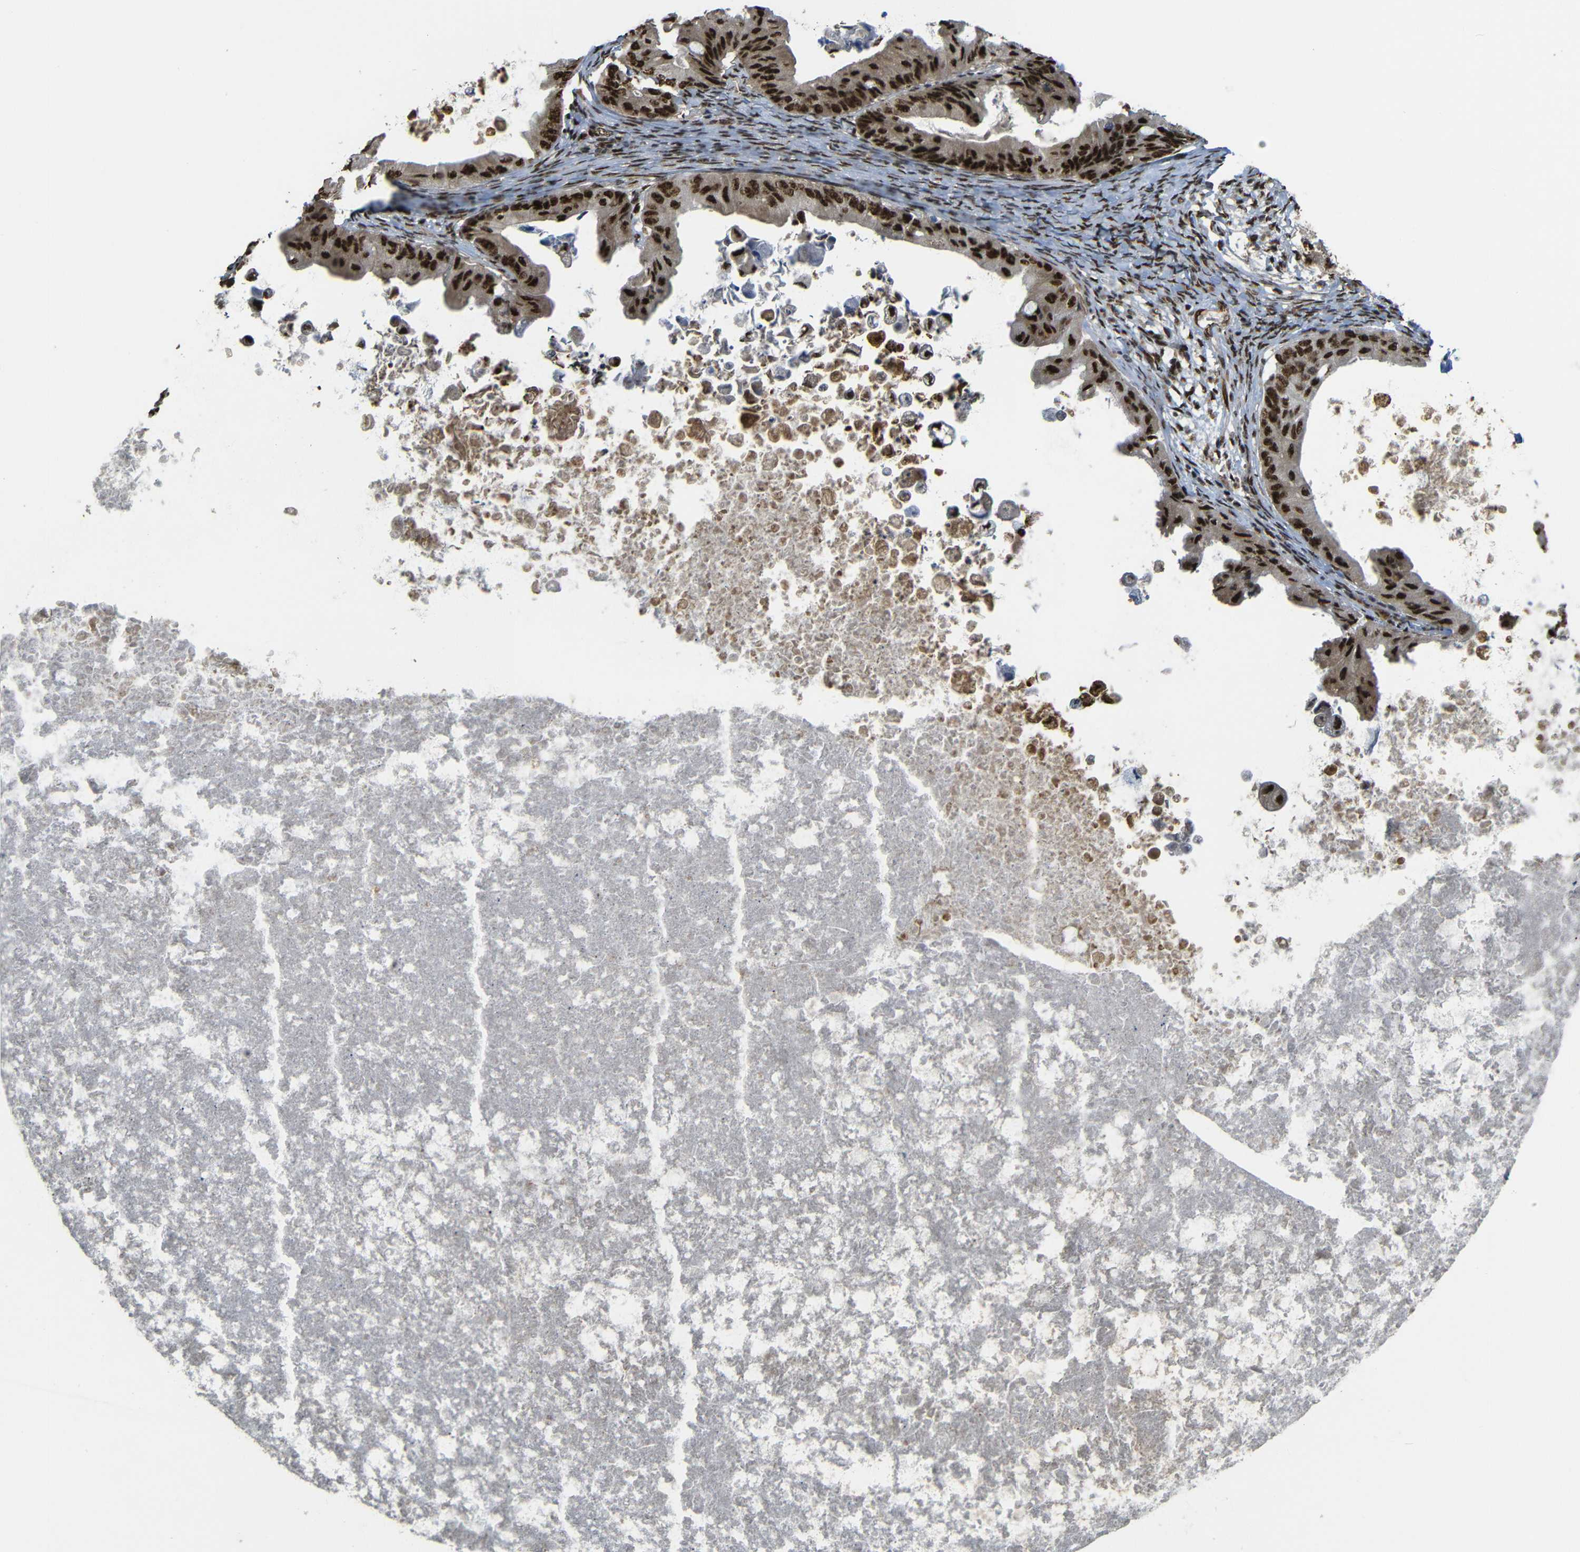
{"staining": {"intensity": "strong", "quantity": ">75%", "location": "nuclear"}, "tissue": "ovarian cancer", "cell_type": "Tumor cells", "image_type": "cancer", "snomed": [{"axis": "morphology", "description": "Cystadenocarcinoma, mucinous, NOS"}, {"axis": "topography", "description": "Ovary"}], "caption": "Ovarian cancer (mucinous cystadenocarcinoma) stained with DAB immunohistochemistry (IHC) displays high levels of strong nuclear positivity in about >75% of tumor cells. Immunohistochemistry stains the protein of interest in brown and the nuclei are stained blue.", "gene": "TCF7L2", "patient": {"sex": "female", "age": 37}}